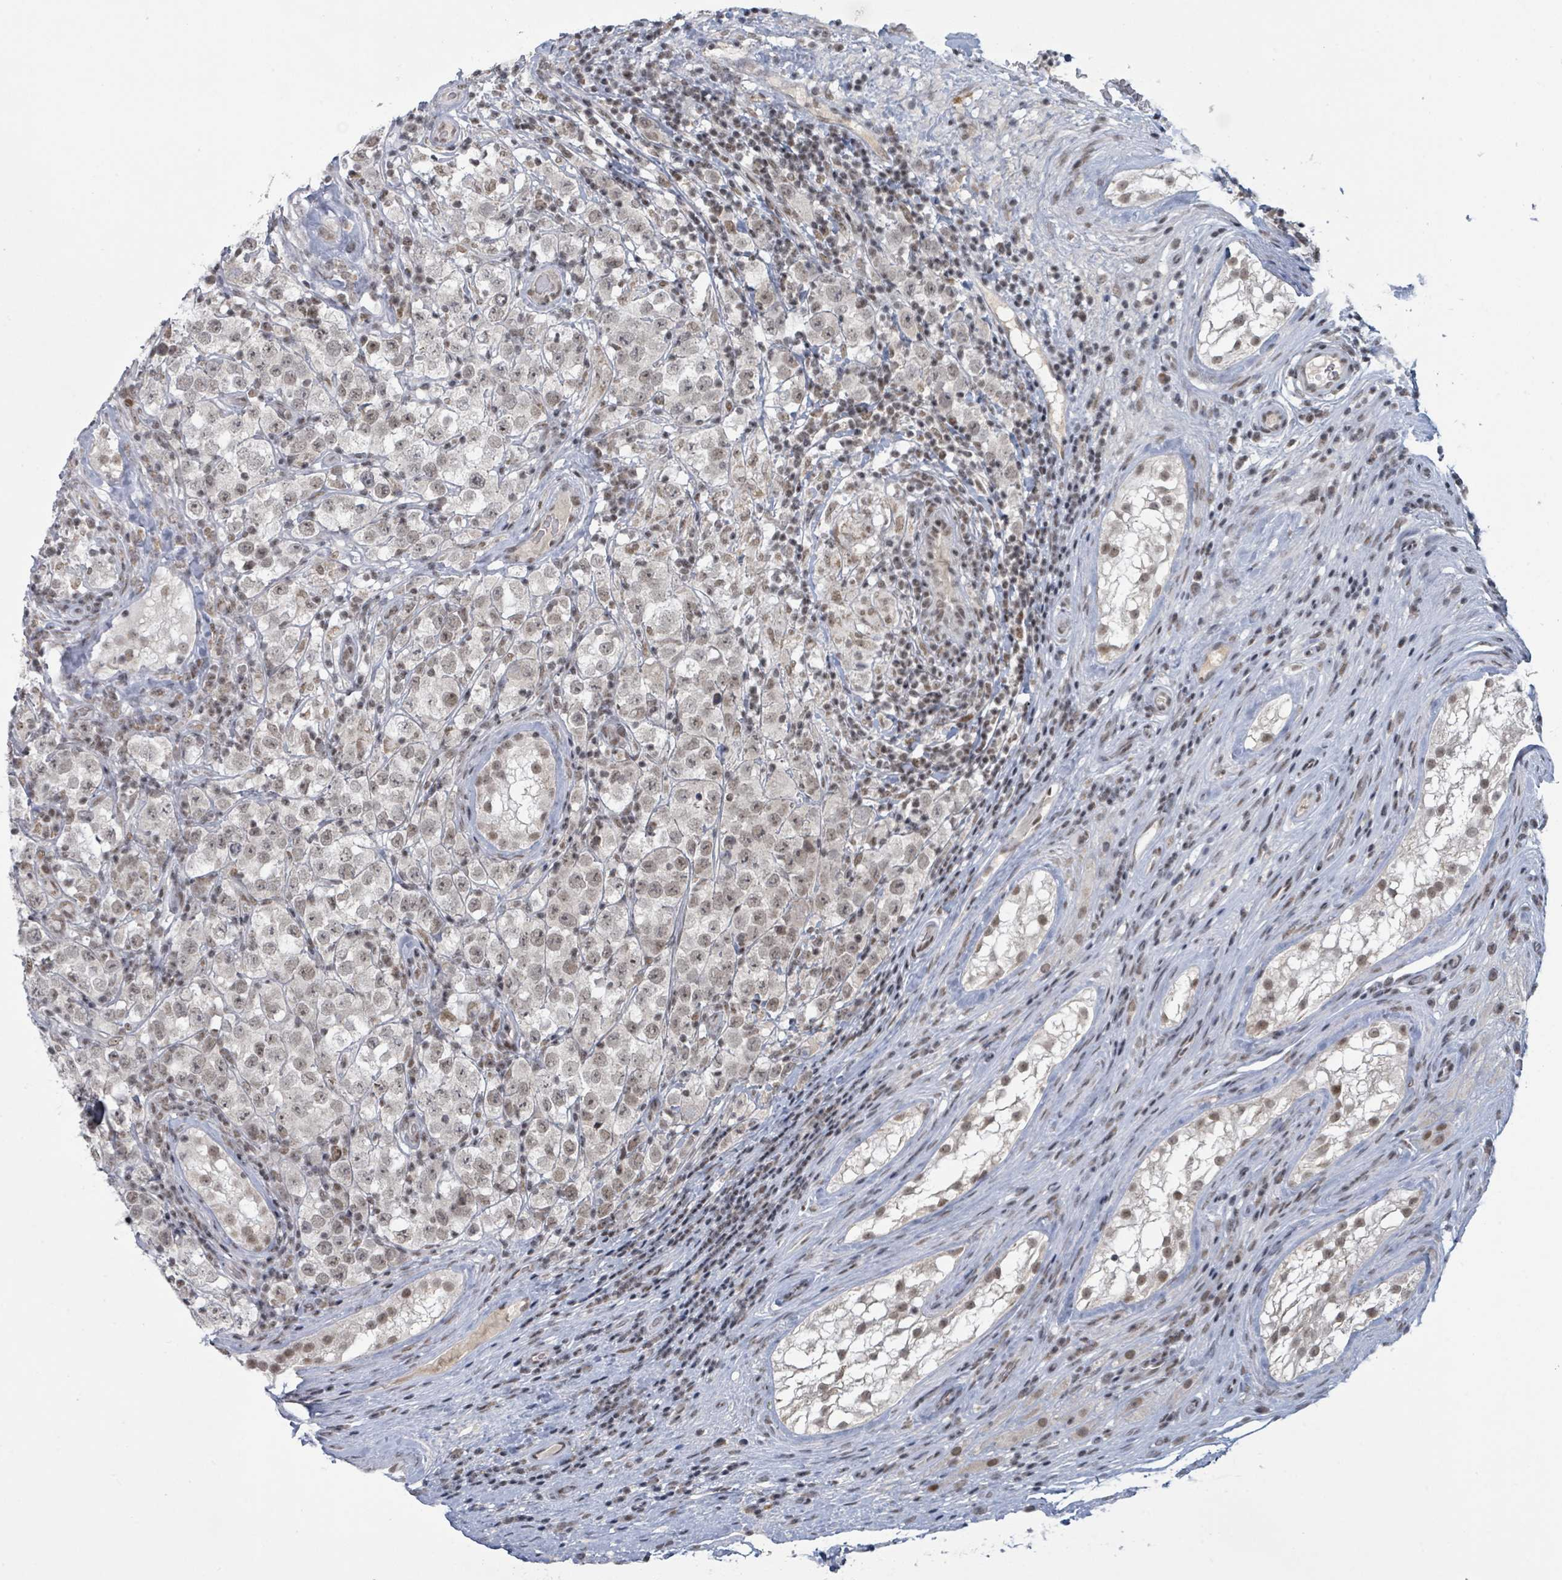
{"staining": {"intensity": "weak", "quantity": ">75%", "location": "nuclear"}, "tissue": "testis cancer", "cell_type": "Tumor cells", "image_type": "cancer", "snomed": [{"axis": "morphology", "description": "Seminoma, NOS"}, {"axis": "morphology", "description": "Carcinoma, Embryonal, NOS"}, {"axis": "topography", "description": "Testis"}], "caption": "This image demonstrates testis cancer (embryonal carcinoma) stained with immunohistochemistry to label a protein in brown. The nuclear of tumor cells show weak positivity for the protein. Nuclei are counter-stained blue.", "gene": "BANP", "patient": {"sex": "male", "age": 41}}